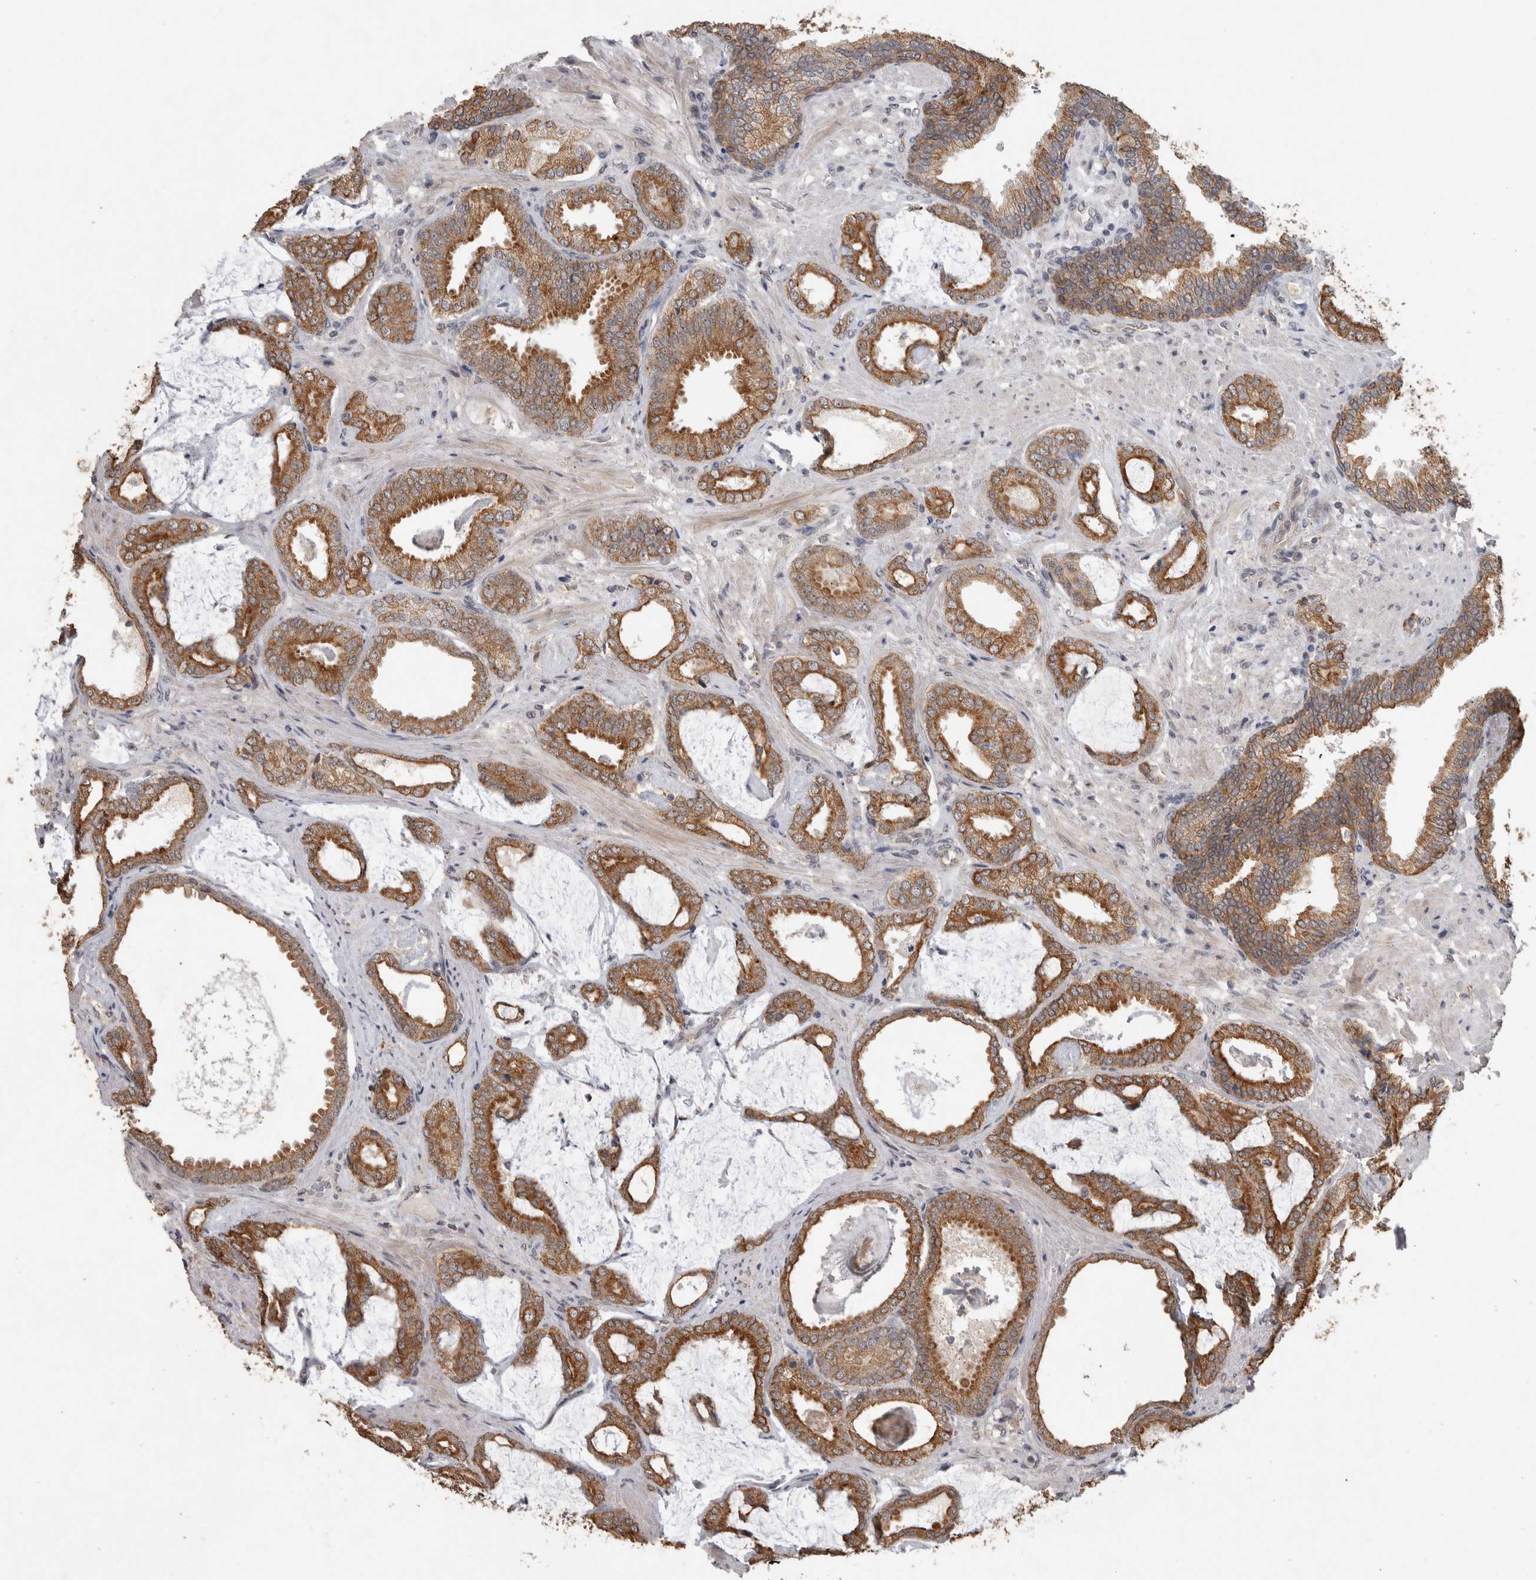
{"staining": {"intensity": "moderate", "quantity": ">75%", "location": "cytoplasmic/membranous"}, "tissue": "prostate cancer", "cell_type": "Tumor cells", "image_type": "cancer", "snomed": [{"axis": "morphology", "description": "Adenocarcinoma, Low grade"}, {"axis": "topography", "description": "Prostate"}], "caption": "Immunohistochemical staining of prostate cancer exhibits medium levels of moderate cytoplasmic/membranous protein expression in approximately >75% of tumor cells. The protein of interest is shown in brown color, while the nuclei are stained blue.", "gene": "RHPN1", "patient": {"sex": "male", "age": 71}}